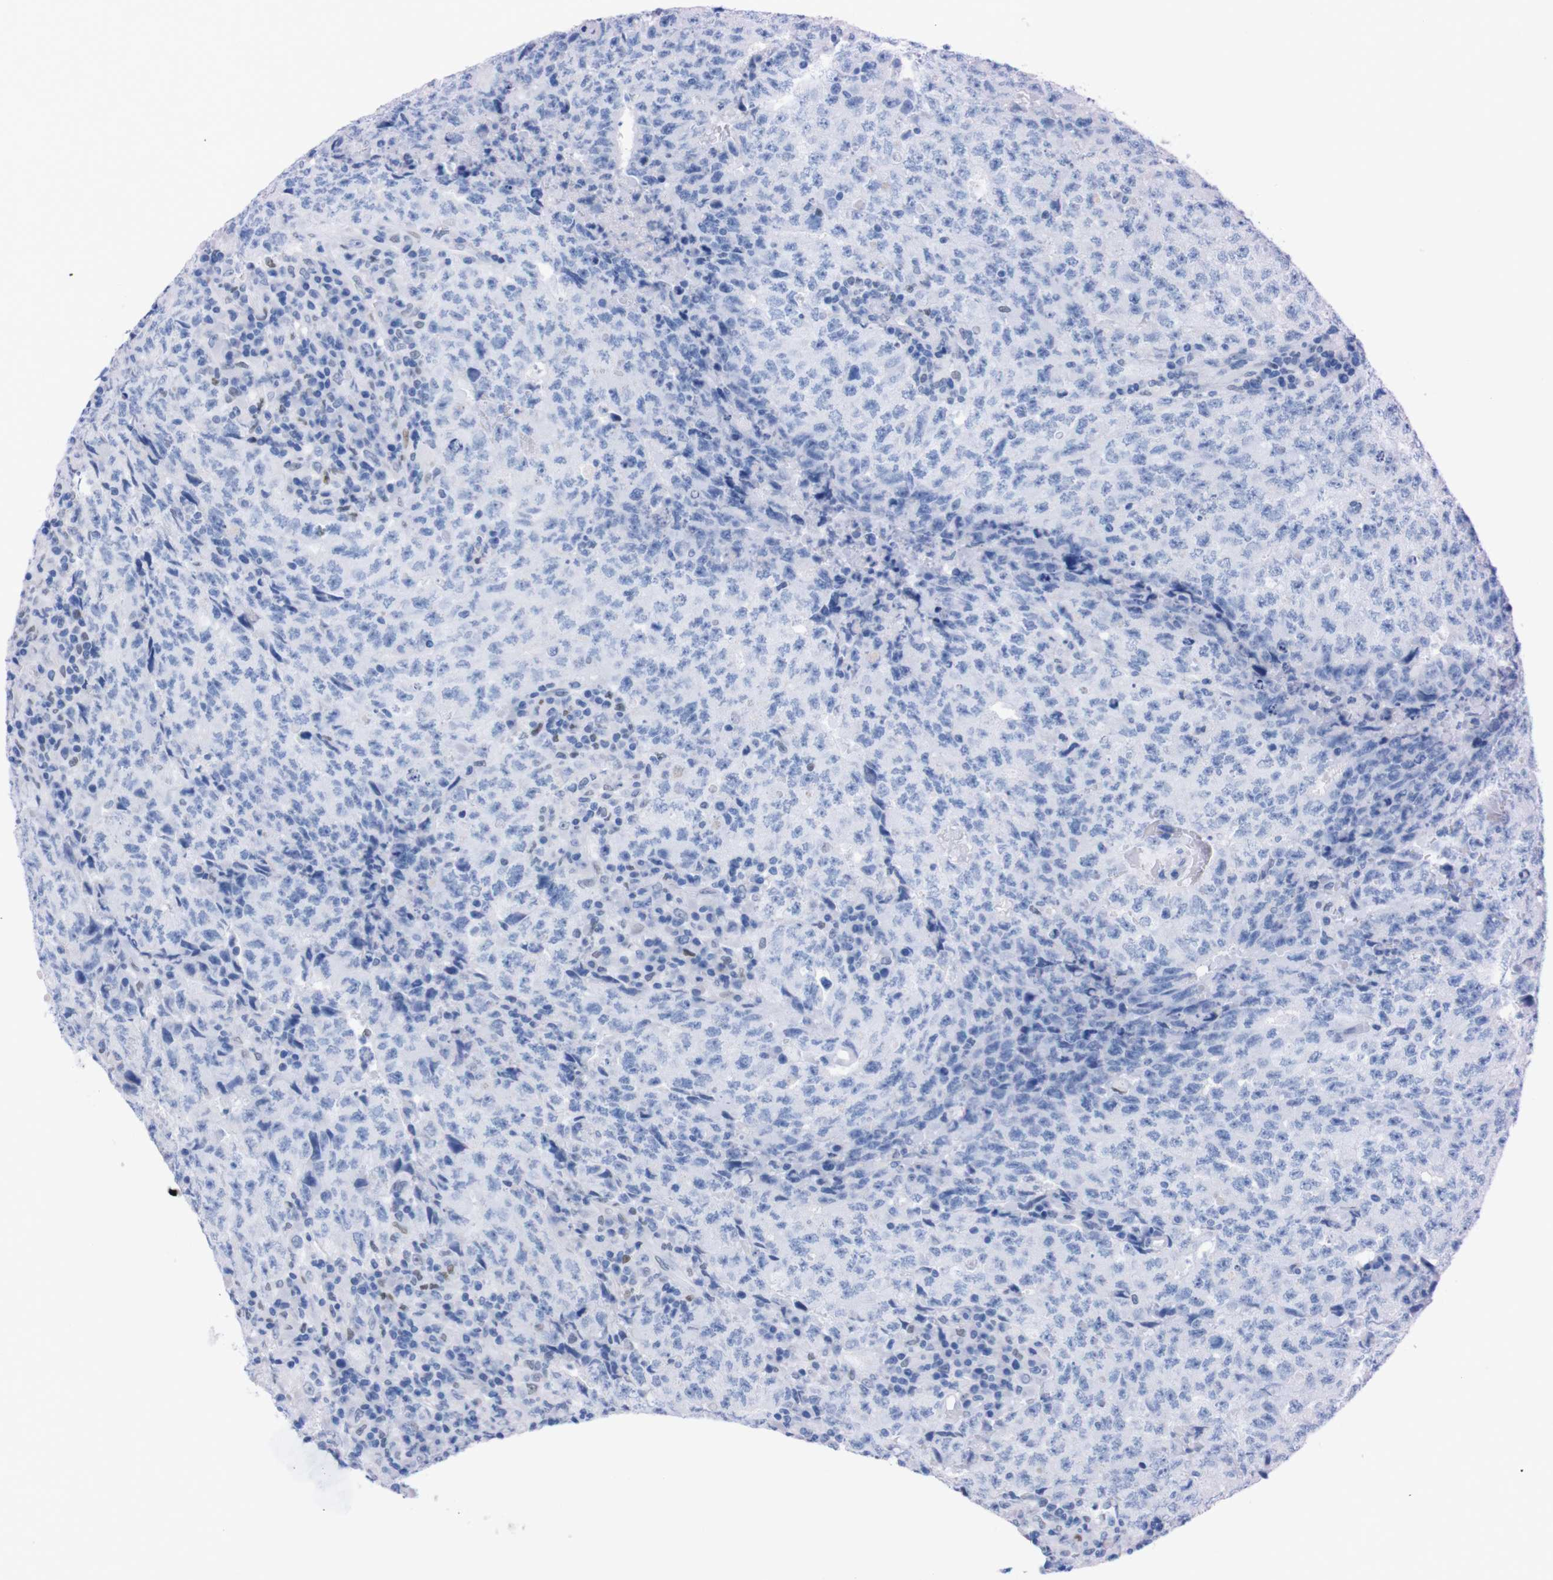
{"staining": {"intensity": "negative", "quantity": "none", "location": "none"}, "tissue": "testis cancer", "cell_type": "Tumor cells", "image_type": "cancer", "snomed": [{"axis": "morphology", "description": "Necrosis, NOS"}, {"axis": "morphology", "description": "Carcinoma, Embryonal, NOS"}, {"axis": "topography", "description": "Testis"}], "caption": "DAB (3,3'-diaminobenzidine) immunohistochemical staining of human testis cancer displays no significant expression in tumor cells. (DAB immunohistochemistry (IHC), high magnification).", "gene": "P2RY12", "patient": {"sex": "male", "age": 19}}